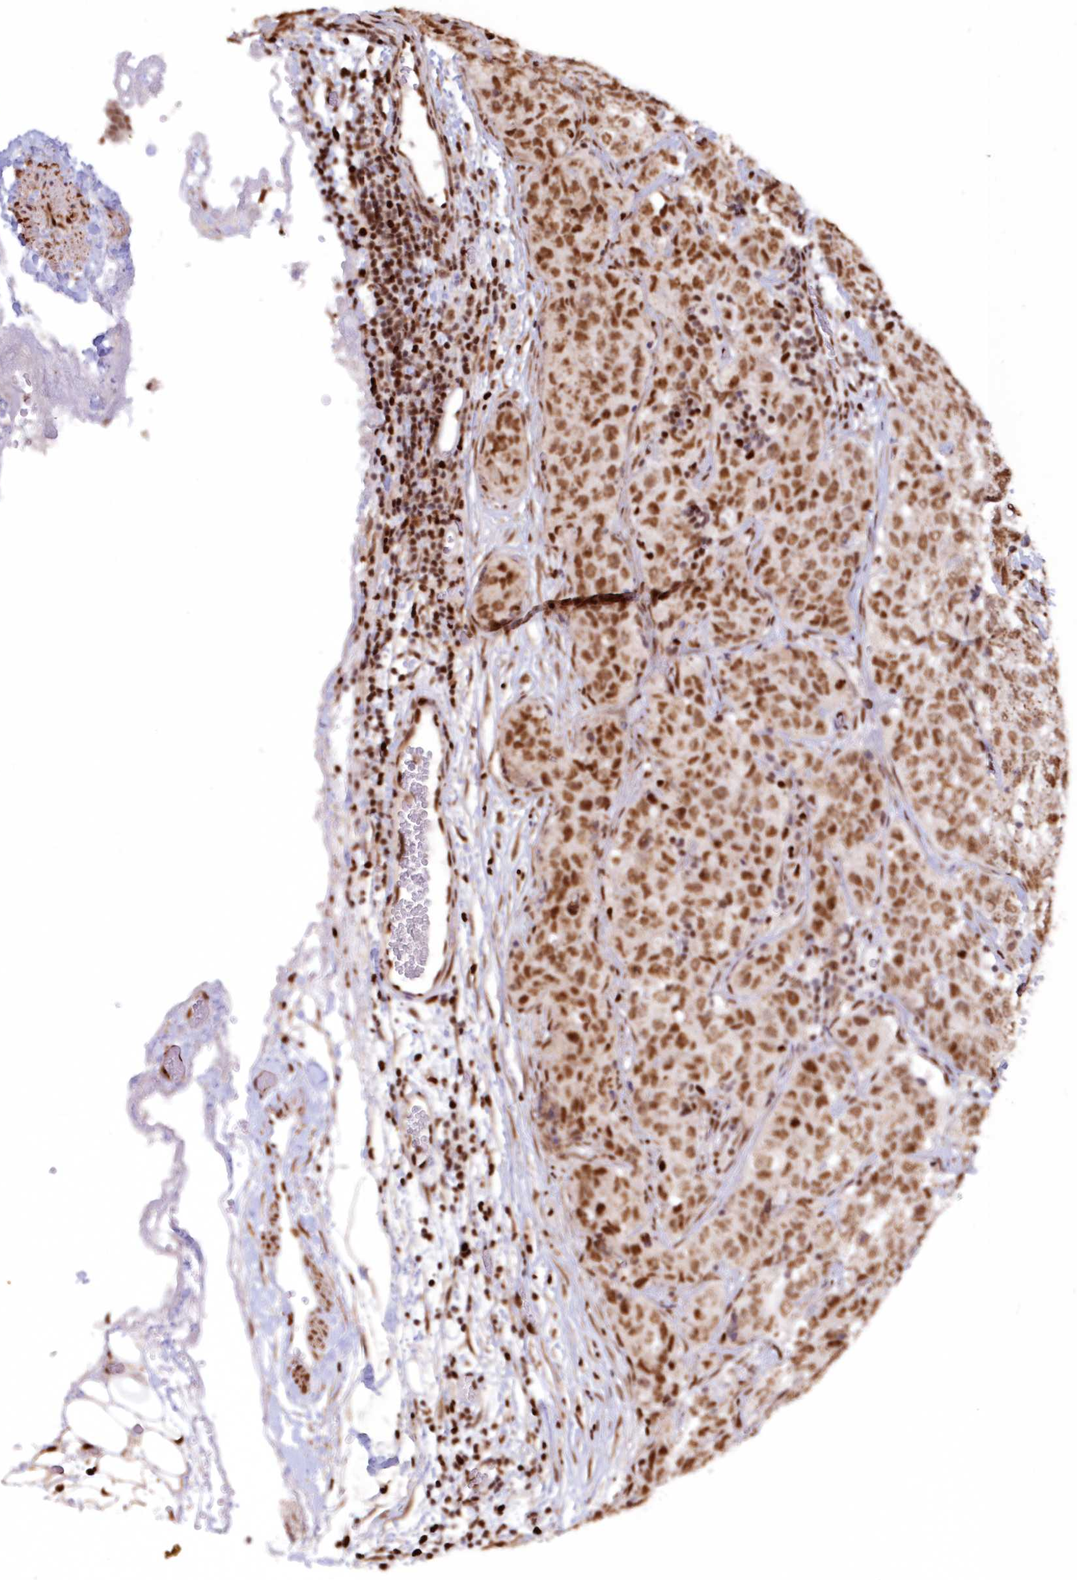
{"staining": {"intensity": "moderate", "quantity": ">75%", "location": "cytoplasmic/membranous"}, "tissue": "stomach cancer", "cell_type": "Tumor cells", "image_type": "cancer", "snomed": [{"axis": "morphology", "description": "Normal tissue, NOS"}, {"axis": "morphology", "description": "Adenocarcinoma, NOS"}, {"axis": "topography", "description": "Lymph node"}, {"axis": "topography", "description": "Stomach"}], "caption": "Human adenocarcinoma (stomach) stained with a brown dye shows moderate cytoplasmic/membranous positive staining in about >75% of tumor cells.", "gene": "POLR2B", "patient": {"sex": "male", "age": 48}}